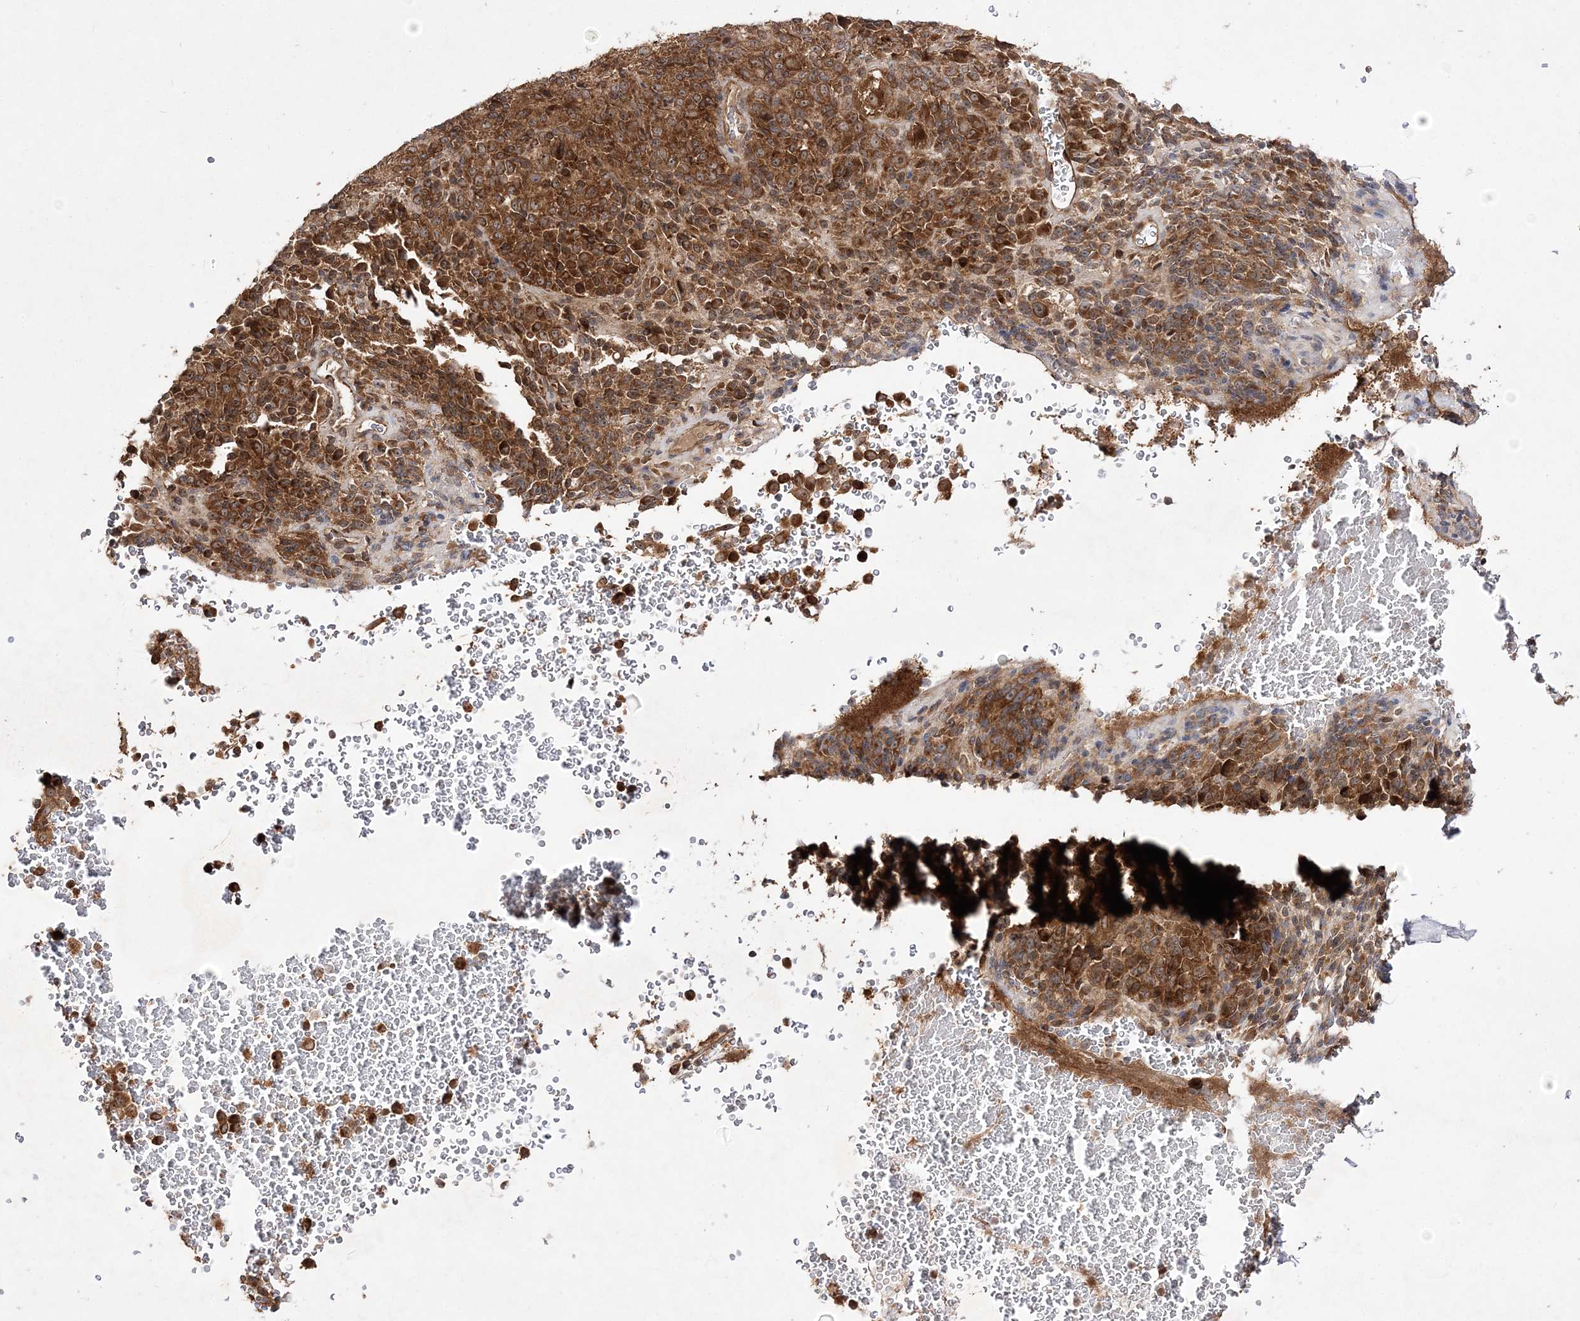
{"staining": {"intensity": "strong", "quantity": ">75%", "location": "cytoplasmic/membranous"}, "tissue": "melanoma", "cell_type": "Tumor cells", "image_type": "cancer", "snomed": [{"axis": "morphology", "description": "Malignant melanoma, Metastatic site"}, {"axis": "topography", "description": "Brain"}], "caption": "Strong cytoplasmic/membranous protein expression is present in approximately >75% of tumor cells in malignant melanoma (metastatic site).", "gene": "TMEM9B", "patient": {"sex": "female", "age": 56}}